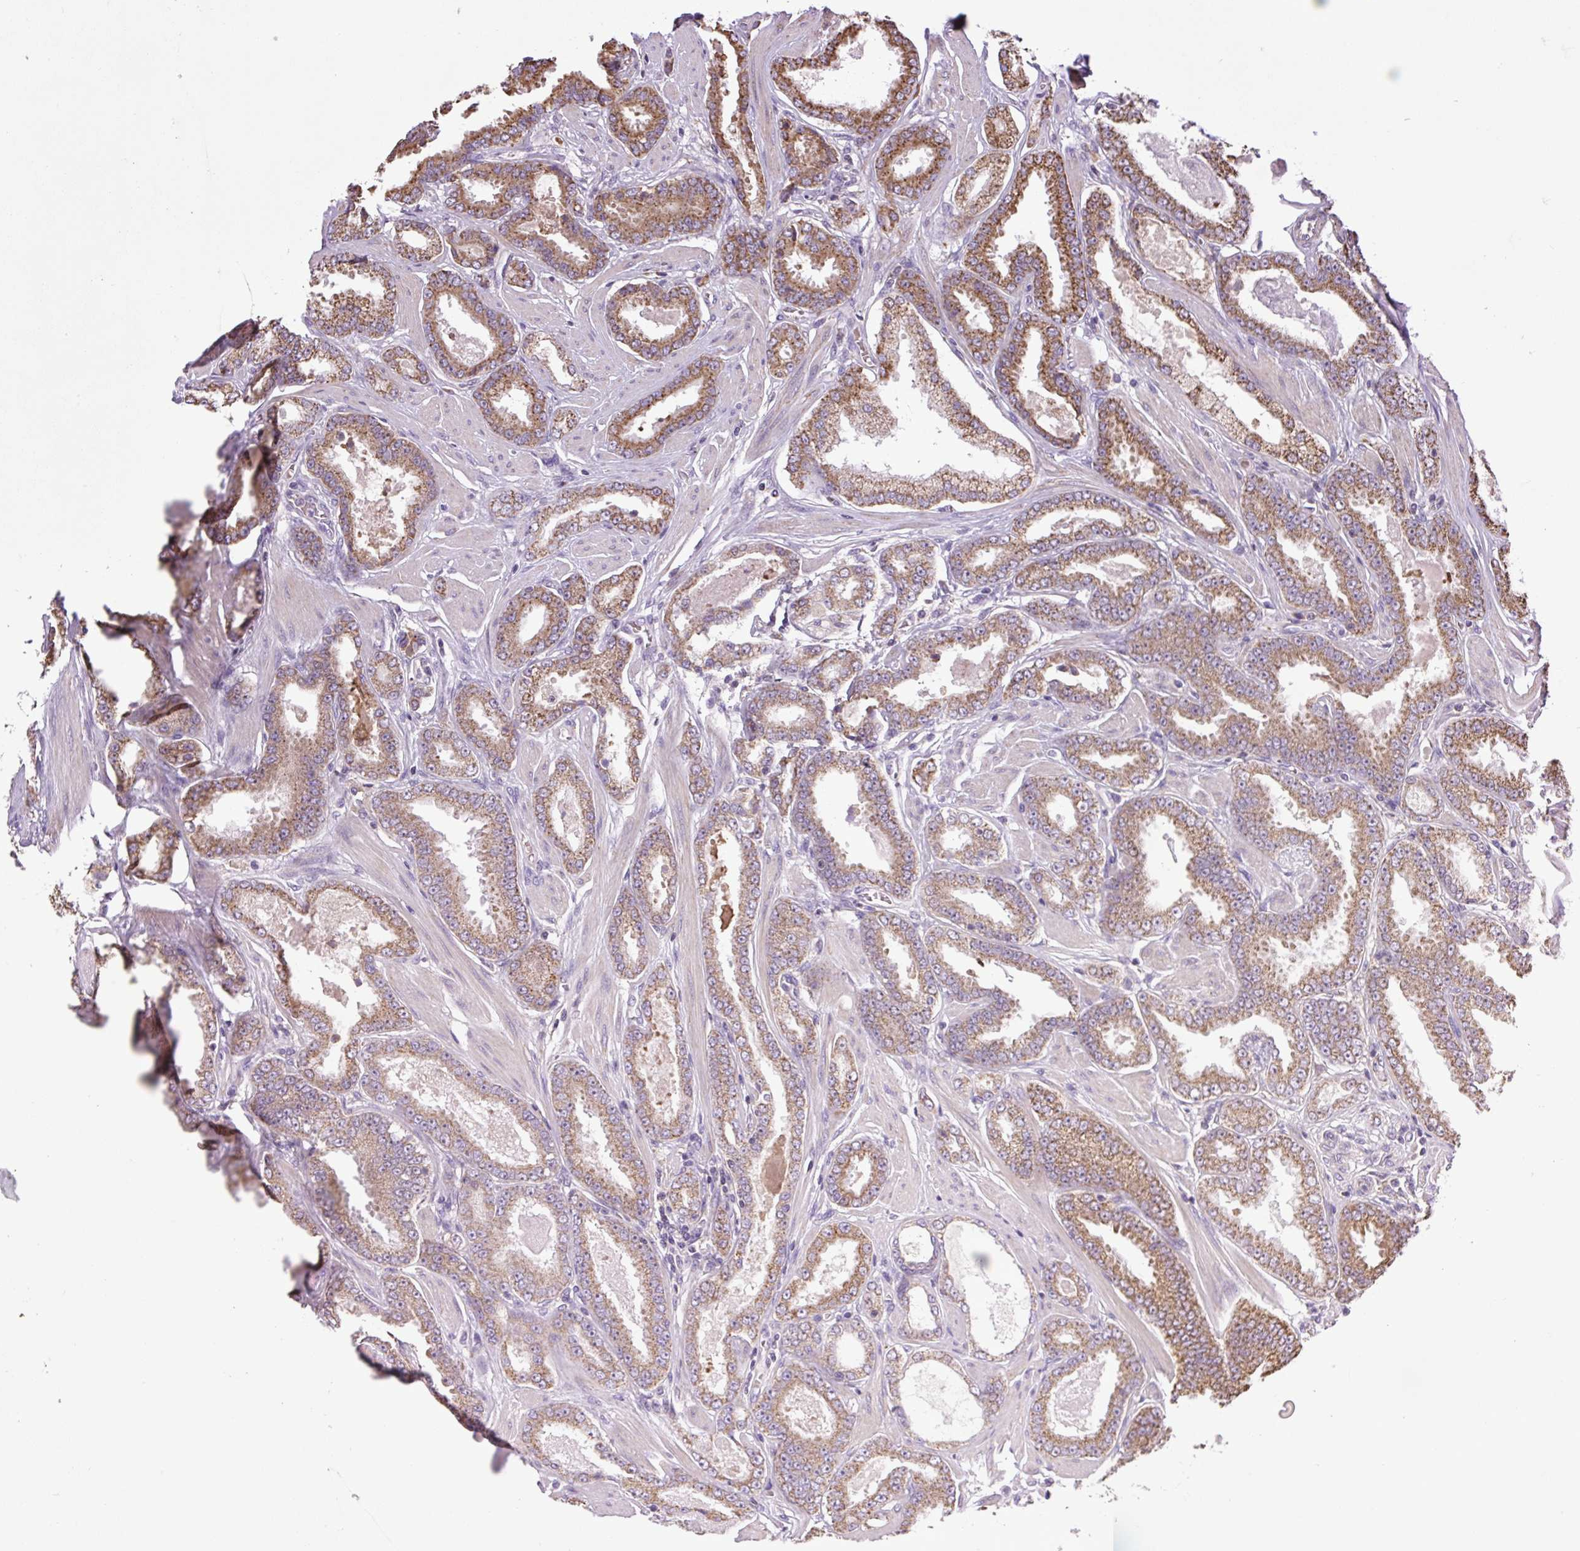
{"staining": {"intensity": "moderate", "quantity": ">75%", "location": "cytoplasmic/membranous"}, "tissue": "prostate cancer", "cell_type": "Tumor cells", "image_type": "cancer", "snomed": [{"axis": "morphology", "description": "Adenocarcinoma, Low grade"}, {"axis": "topography", "description": "Prostate"}], "caption": "Protein staining shows moderate cytoplasmic/membranous positivity in approximately >75% of tumor cells in prostate cancer (low-grade adenocarcinoma). (DAB (3,3'-diaminobenzidine) IHC with brightfield microscopy, high magnification).", "gene": "PLCG1", "patient": {"sex": "male", "age": 42}}